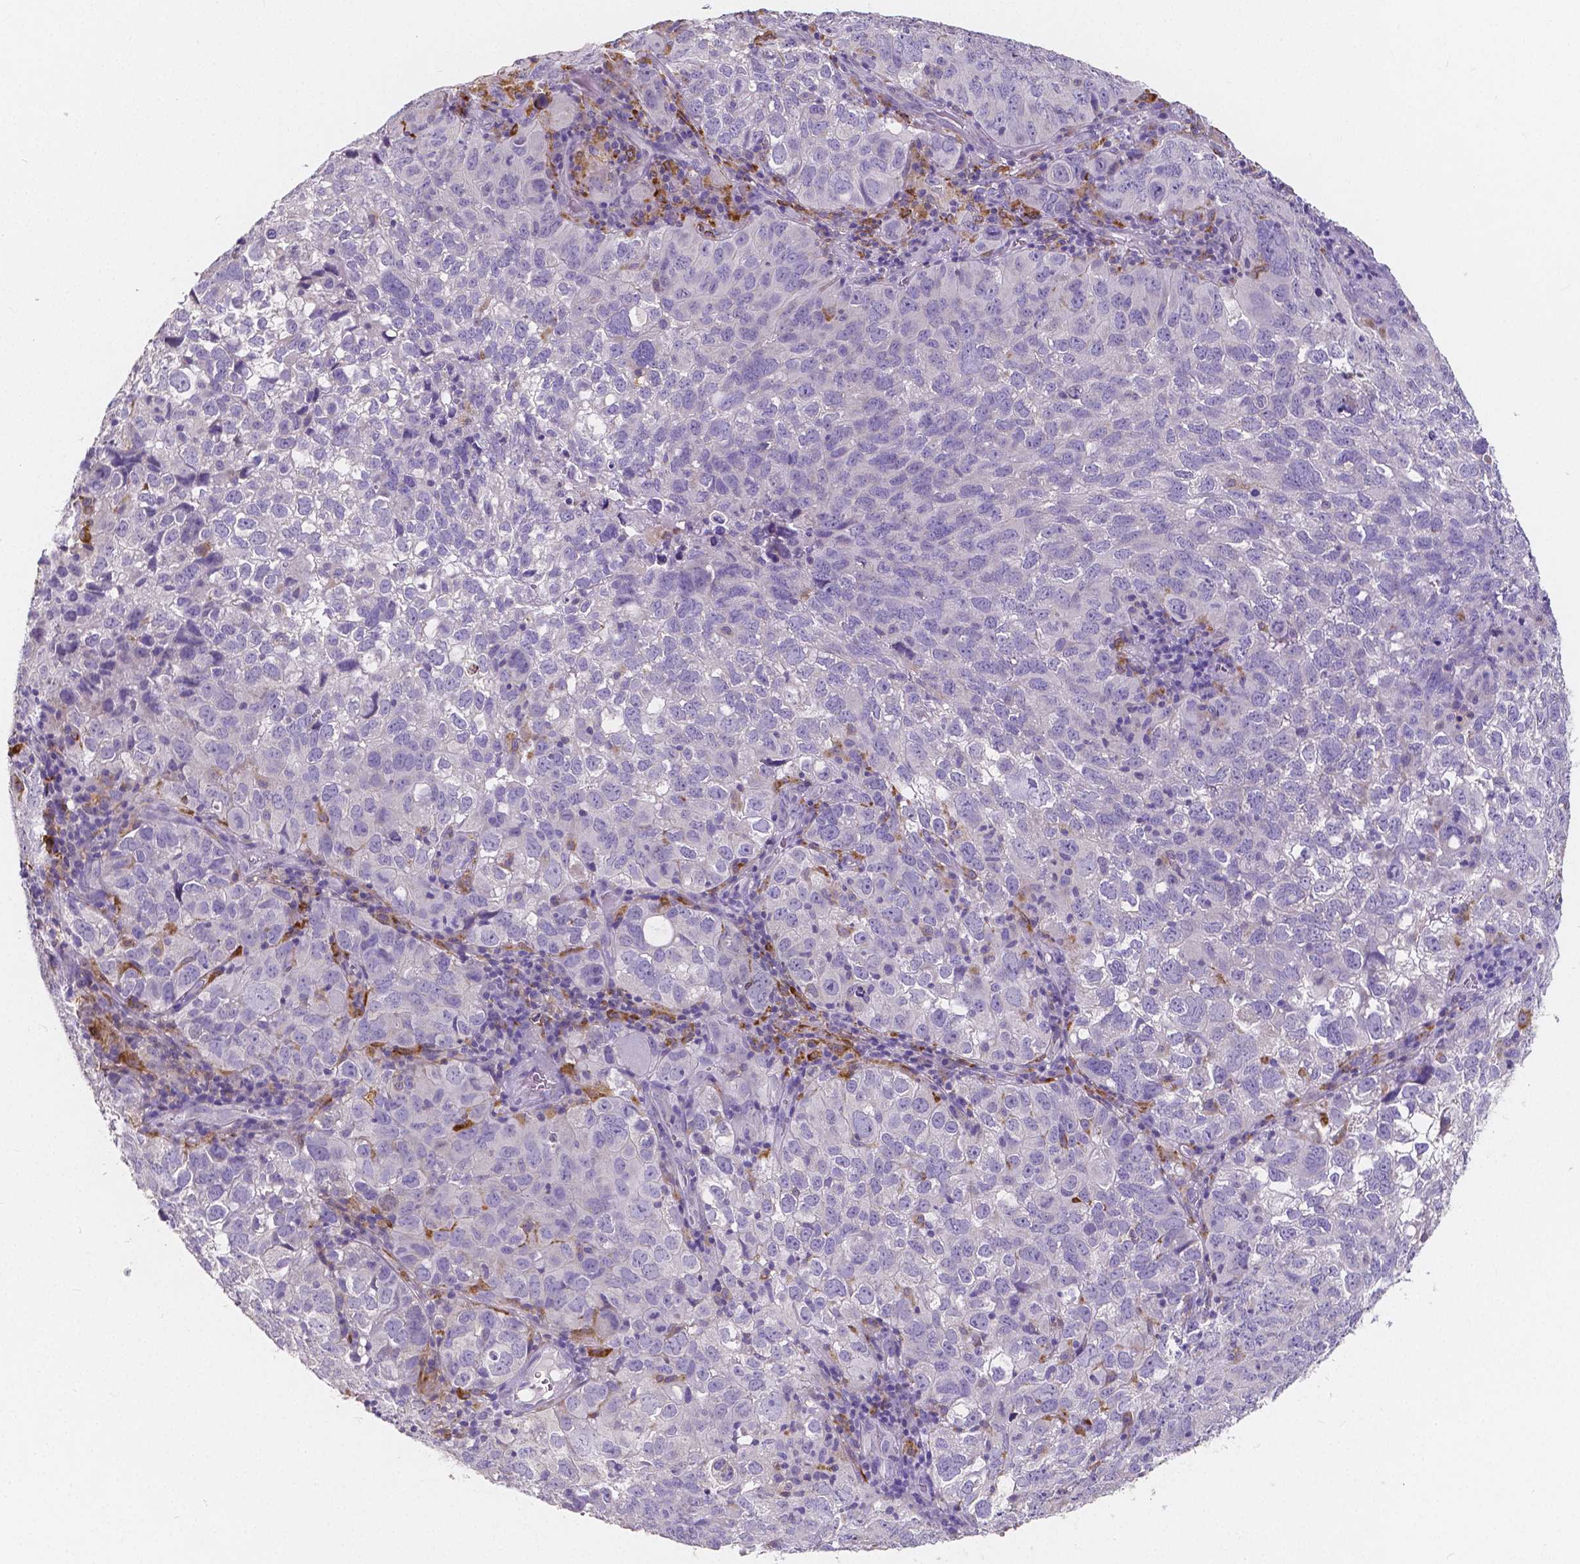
{"staining": {"intensity": "negative", "quantity": "none", "location": "none"}, "tissue": "cervical cancer", "cell_type": "Tumor cells", "image_type": "cancer", "snomed": [{"axis": "morphology", "description": "Squamous cell carcinoma, NOS"}, {"axis": "topography", "description": "Cervix"}], "caption": "A micrograph of human squamous cell carcinoma (cervical) is negative for staining in tumor cells. (DAB (3,3'-diaminobenzidine) IHC, high magnification).", "gene": "ACP5", "patient": {"sex": "female", "age": 55}}